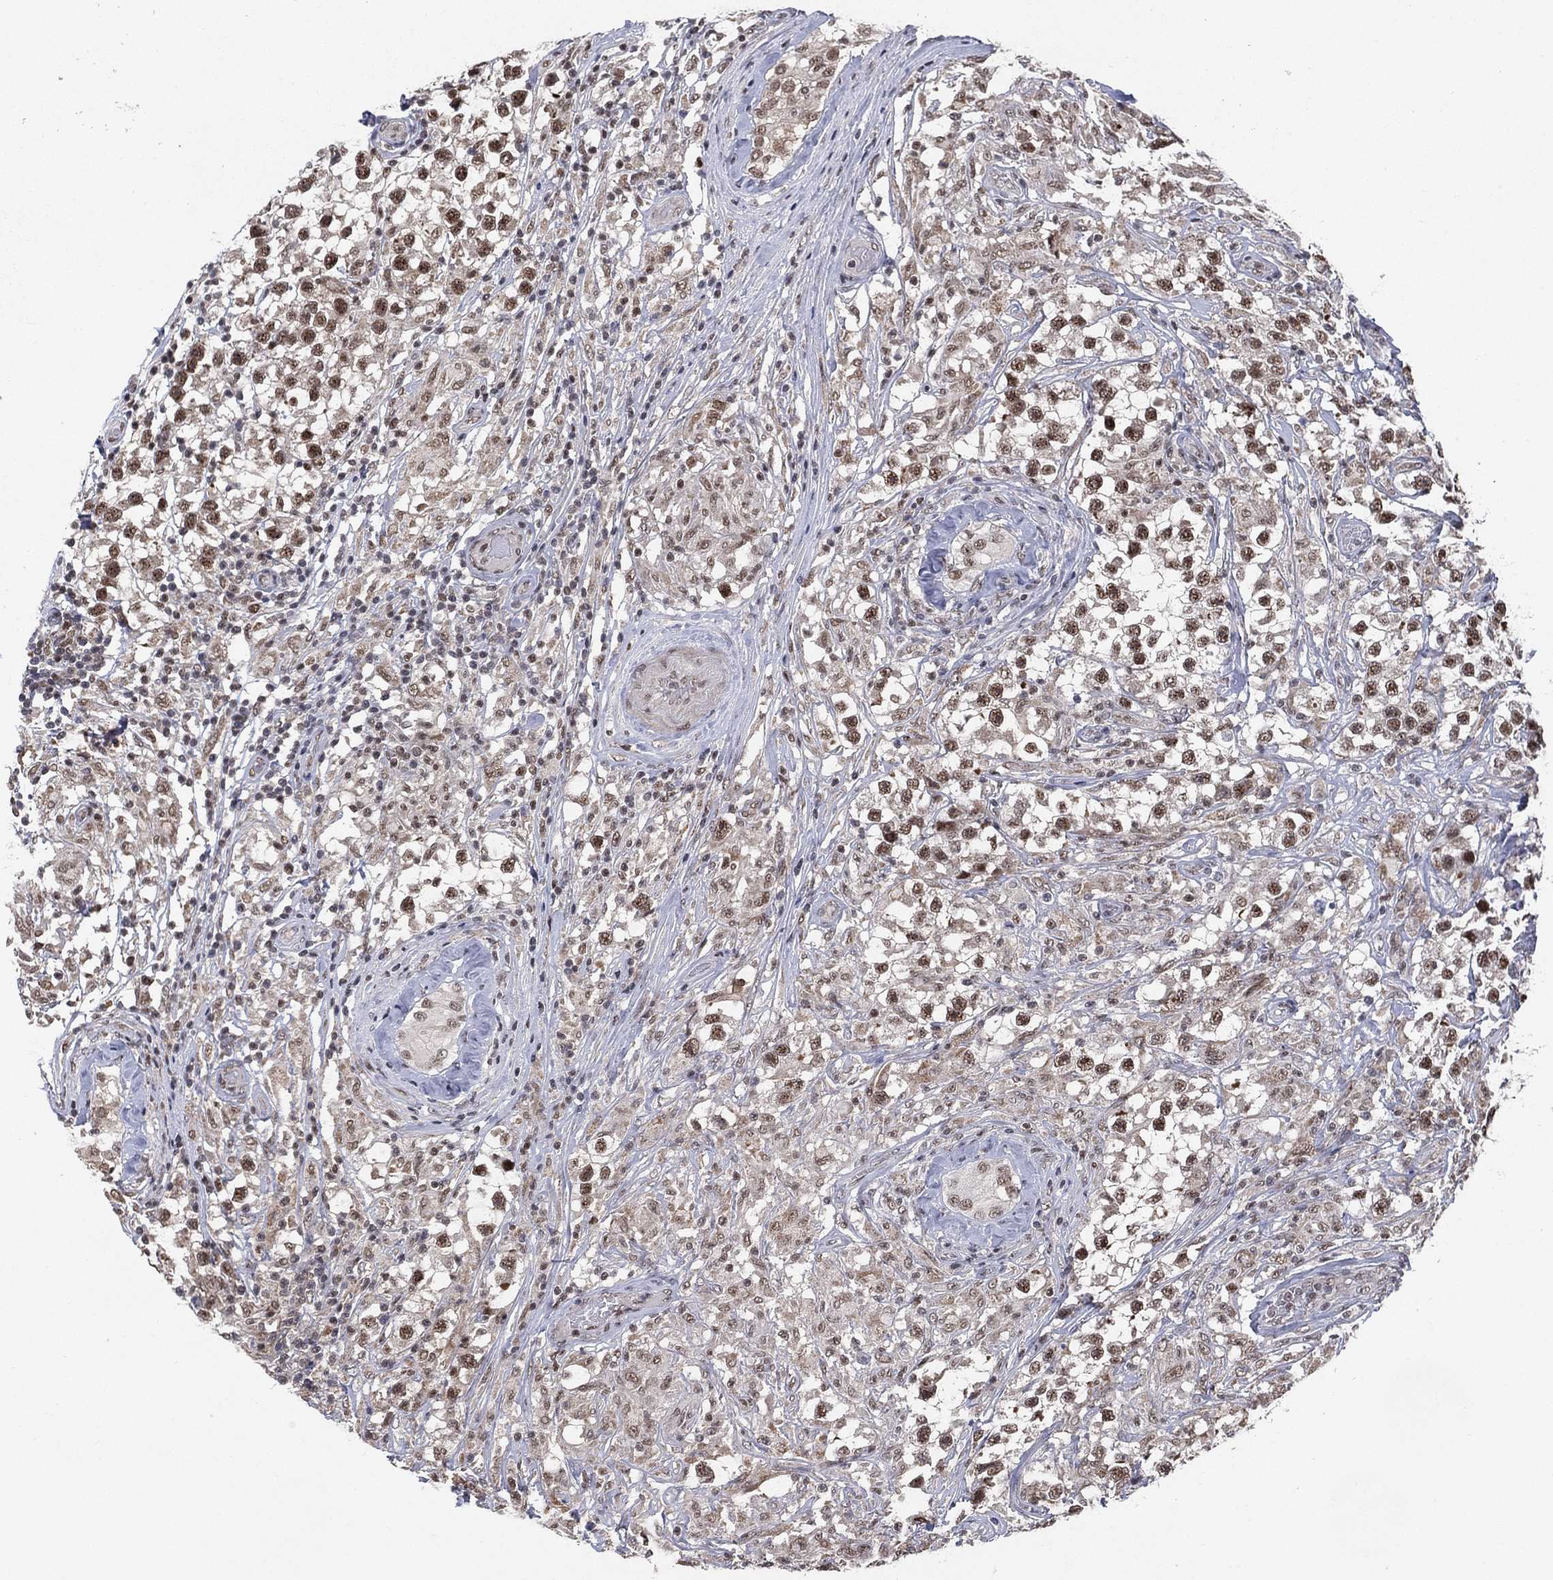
{"staining": {"intensity": "moderate", "quantity": ">75%", "location": "nuclear"}, "tissue": "testis cancer", "cell_type": "Tumor cells", "image_type": "cancer", "snomed": [{"axis": "morphology", "description": "Seminoma, NOS"}, {"axis": "topography", "description": "Testis"}], "caption": "Brown immunohistochemical staining in human testis cancer displays moderate nuclear expression in about >75% of tumor cells.", "gene": "DGCR8", "patient": {"sex": "male", "age": 46}}